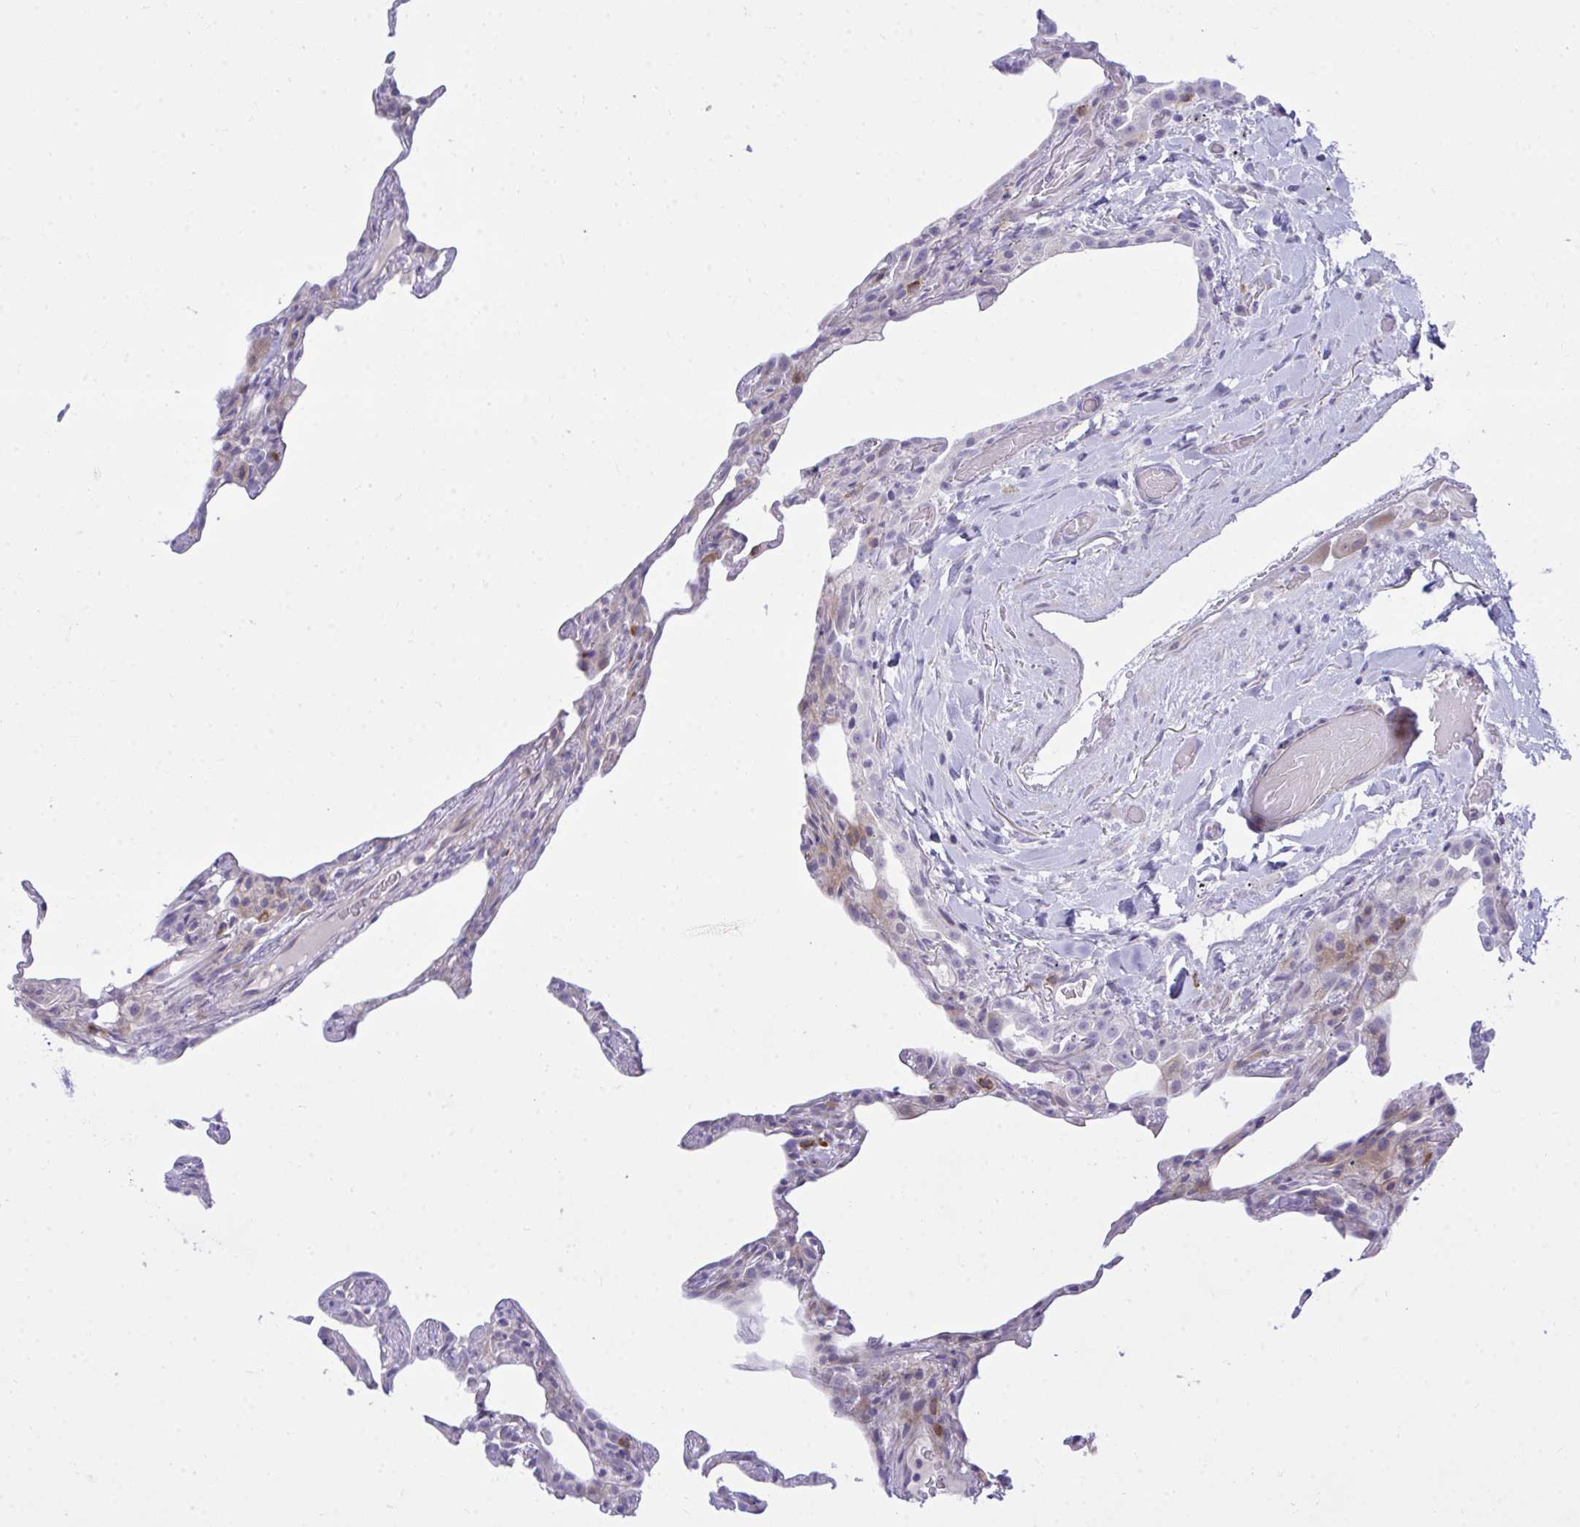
{"staining": {"intensity": "negative", "quantity": "none", "location": "none"}, "tissue": "lung", "cell_type": "Alveolar cells", "image_type": "normal", "snomed": [{"axis": "morphology", "description": "Normal tissue, NOS"}, {"axis": "topography", "description": "Lung"}], "caption": "Immunohistochemical staining of benign lung shows no significant staining in alveolar cells. Nuclei are stained in blue.", "gene": "MED9", "patient": {"sex": "female", "age": 57}}